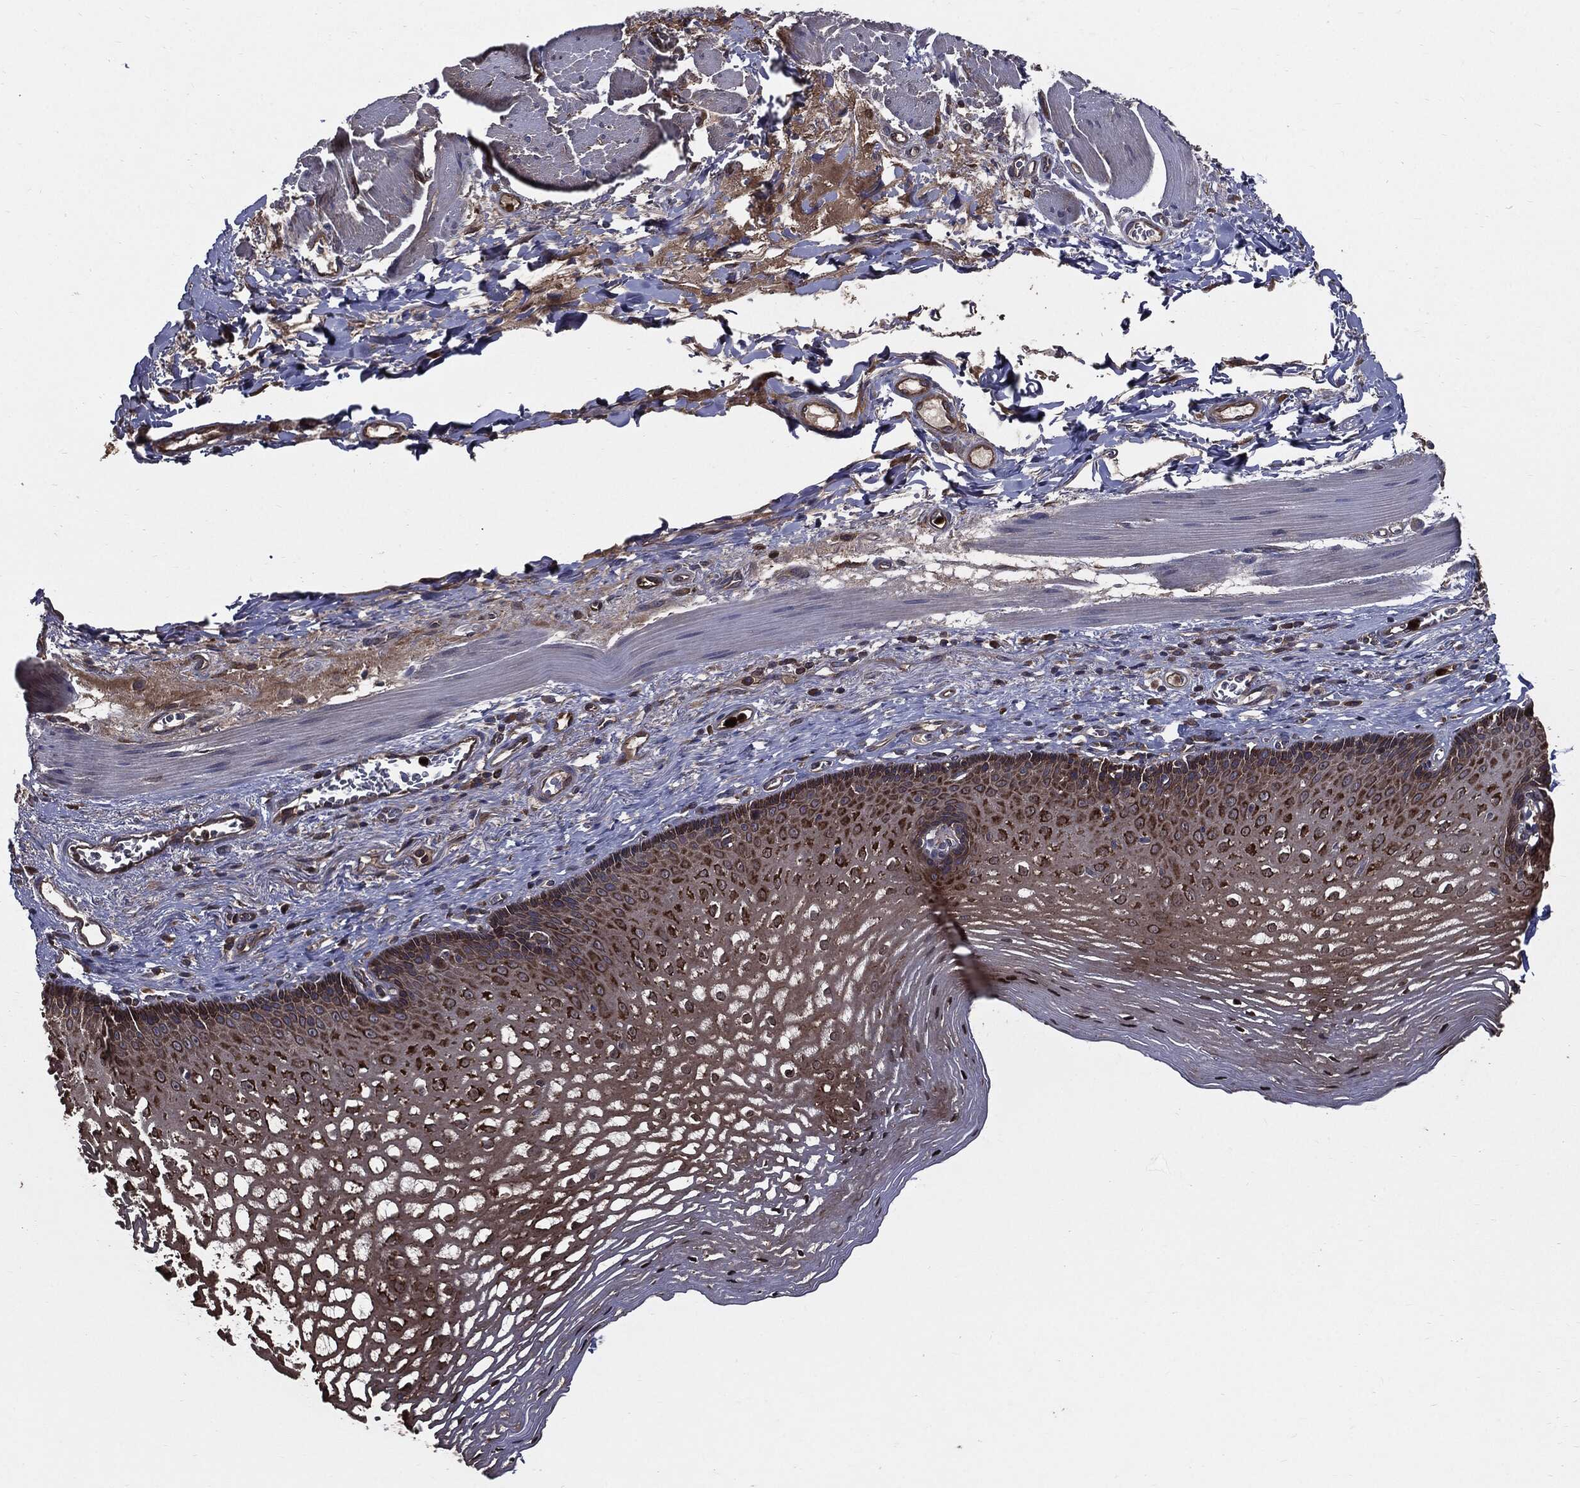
{"staining": {"intensity": "strong", "quantity": "25%-75%", "location": "cytoplasmic/membranous"}, "tissue": "esophagus", "cell_type": "Squamous epithelial cells", "image_type": "normal", "snomed": [{"axis": "morphology", "description": "Normal tissue, NOS"}, {"axis": "topography", "description": "Esophagus"}], "caption": "Esophagus stained with a brown dye displays strong cytoplasmic/membranous positive expression in about 25%-75% of squamous epithelial cells.", "gene": "PDCD6IP", "patient": {"sex": "male", "age": 76}}